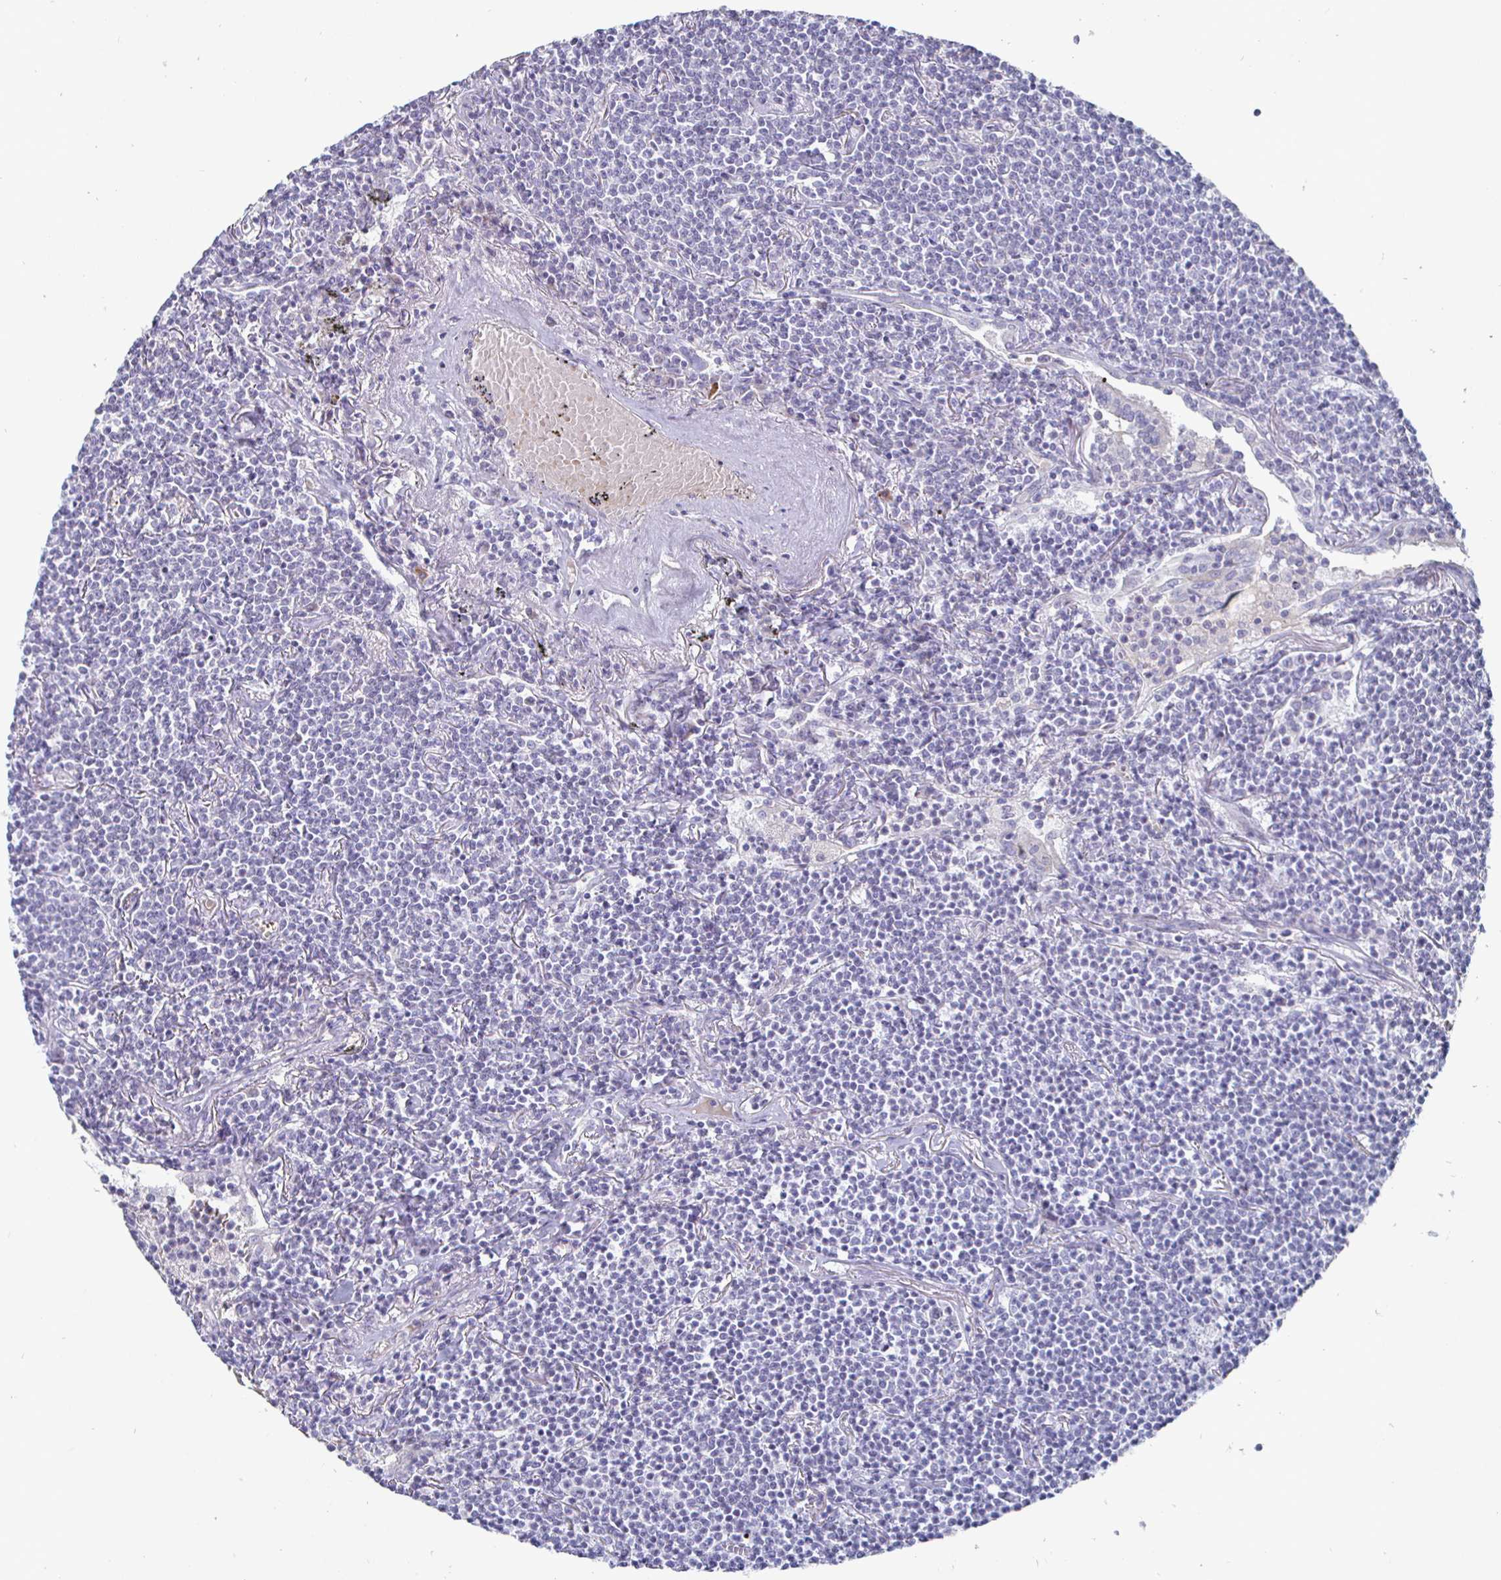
{"staining": {"intensity": "negative", "quantity": "none", "location": "none"}, "tissue": "lymphoma", "cell_type": "Tumor cells", "image_type": "cancer", "snomed": [{"axis": "morphology", "description": "Malignant lymphoma, non-Hodgkin's type, Low grade"}, {"axis": "topography", "description": "Lung"}], "caption": "Micrograph shows no protein expression in tumor cells of malignant lymphoma, non-Hodgkin's type (low-grade) tissue.", "gene": "DMRTB1", "patient": {"sex": "female", "age": 71}}